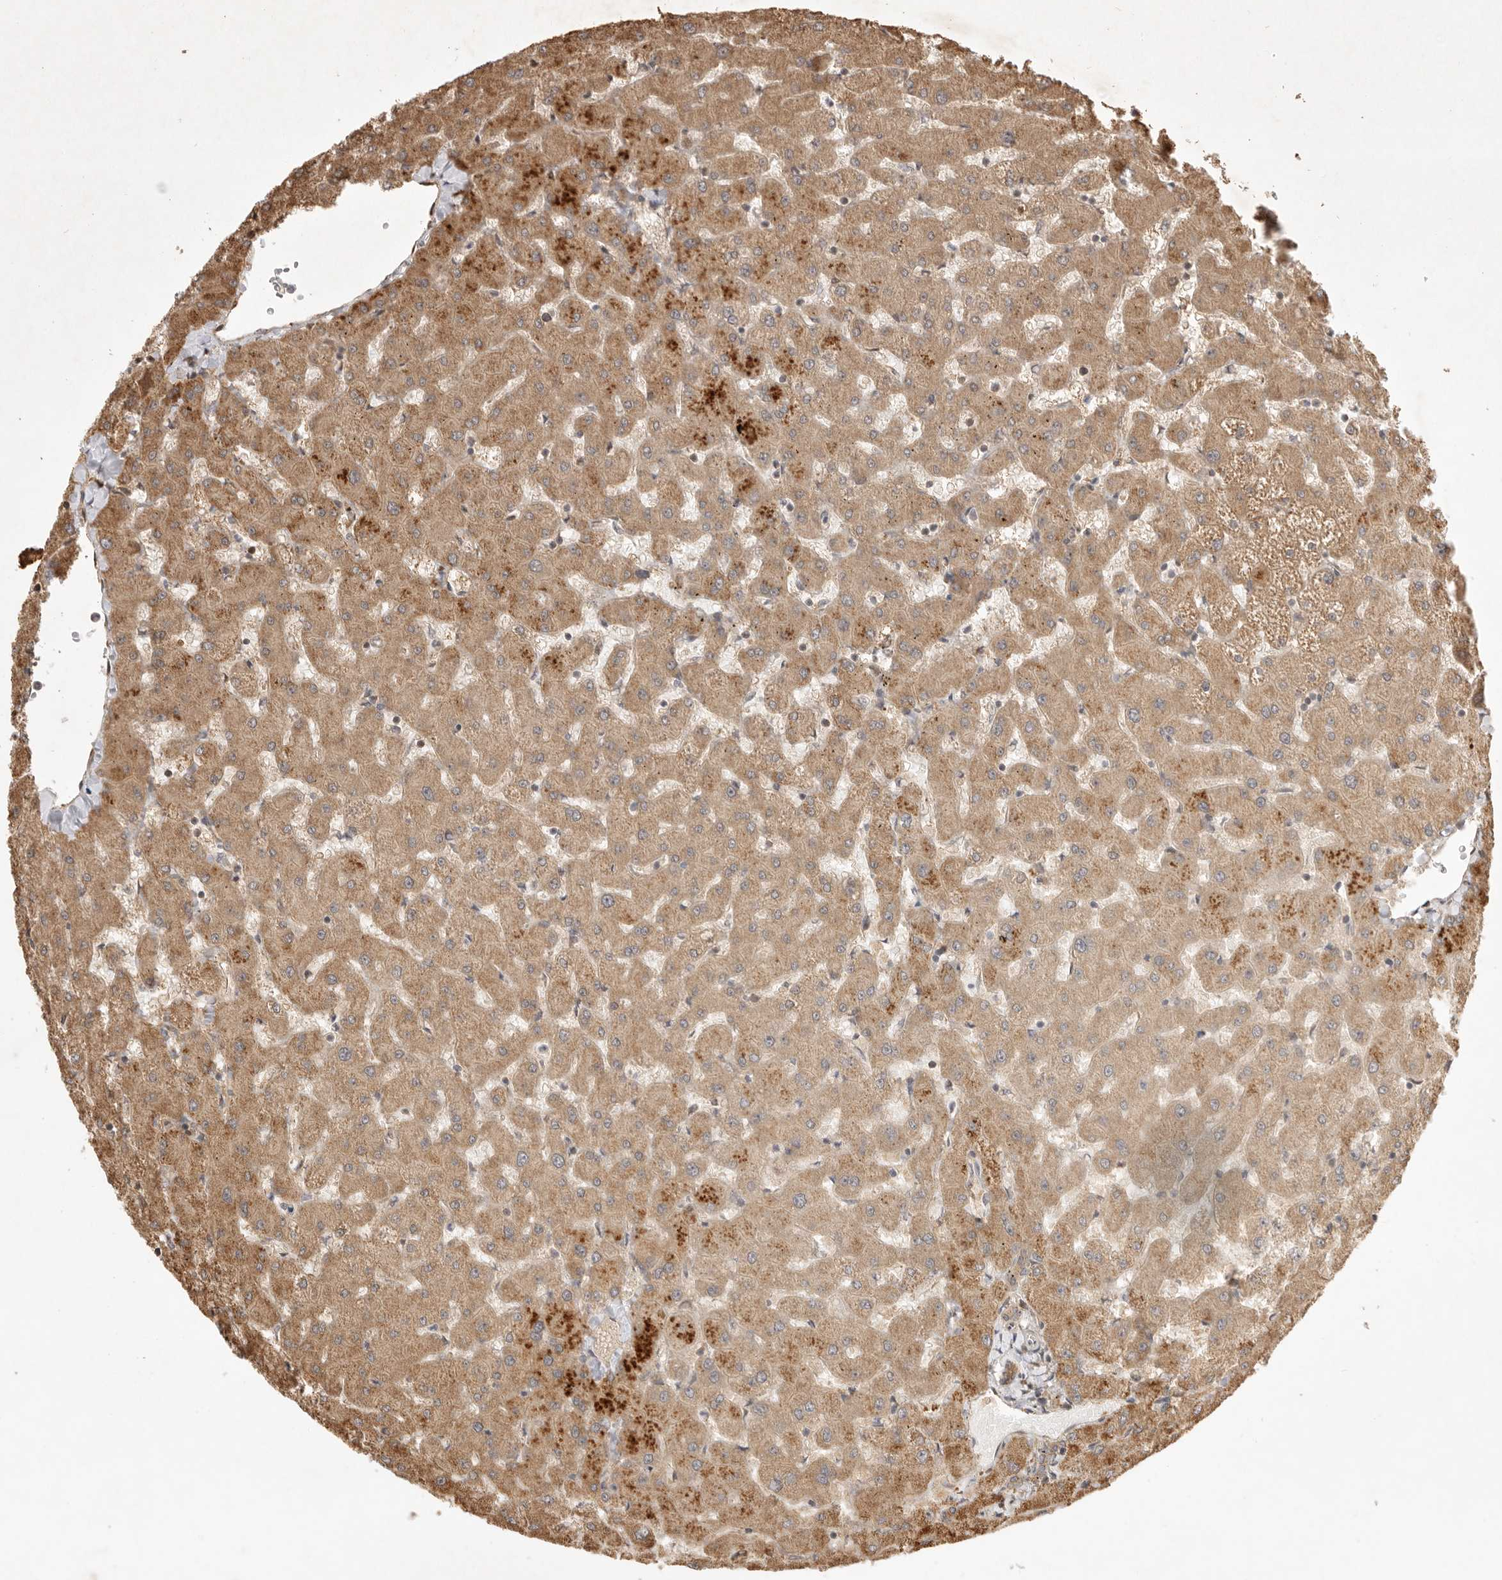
{"staining": {"intensity": "moderate", "quantity": ">75%", "location": "cytoplasmic/membranous"}, "tissue": "liver", "cell_type": "Cholangiocytes", "image_type": "normal", "snomed": [{"axis": "morphology", "description": "Normal tissue, NOS"}, {"axis": "topography", "description": "Liver"}], "caption": "This micrograph shows immunohistochemistry (IHC) staining of normal liver, with medium moderate cytoplasmic/membranous staining in approximately >75% of cholangiocytes.", "gene": "DPH7", "patient": {"sex": "female", "age": 63}}